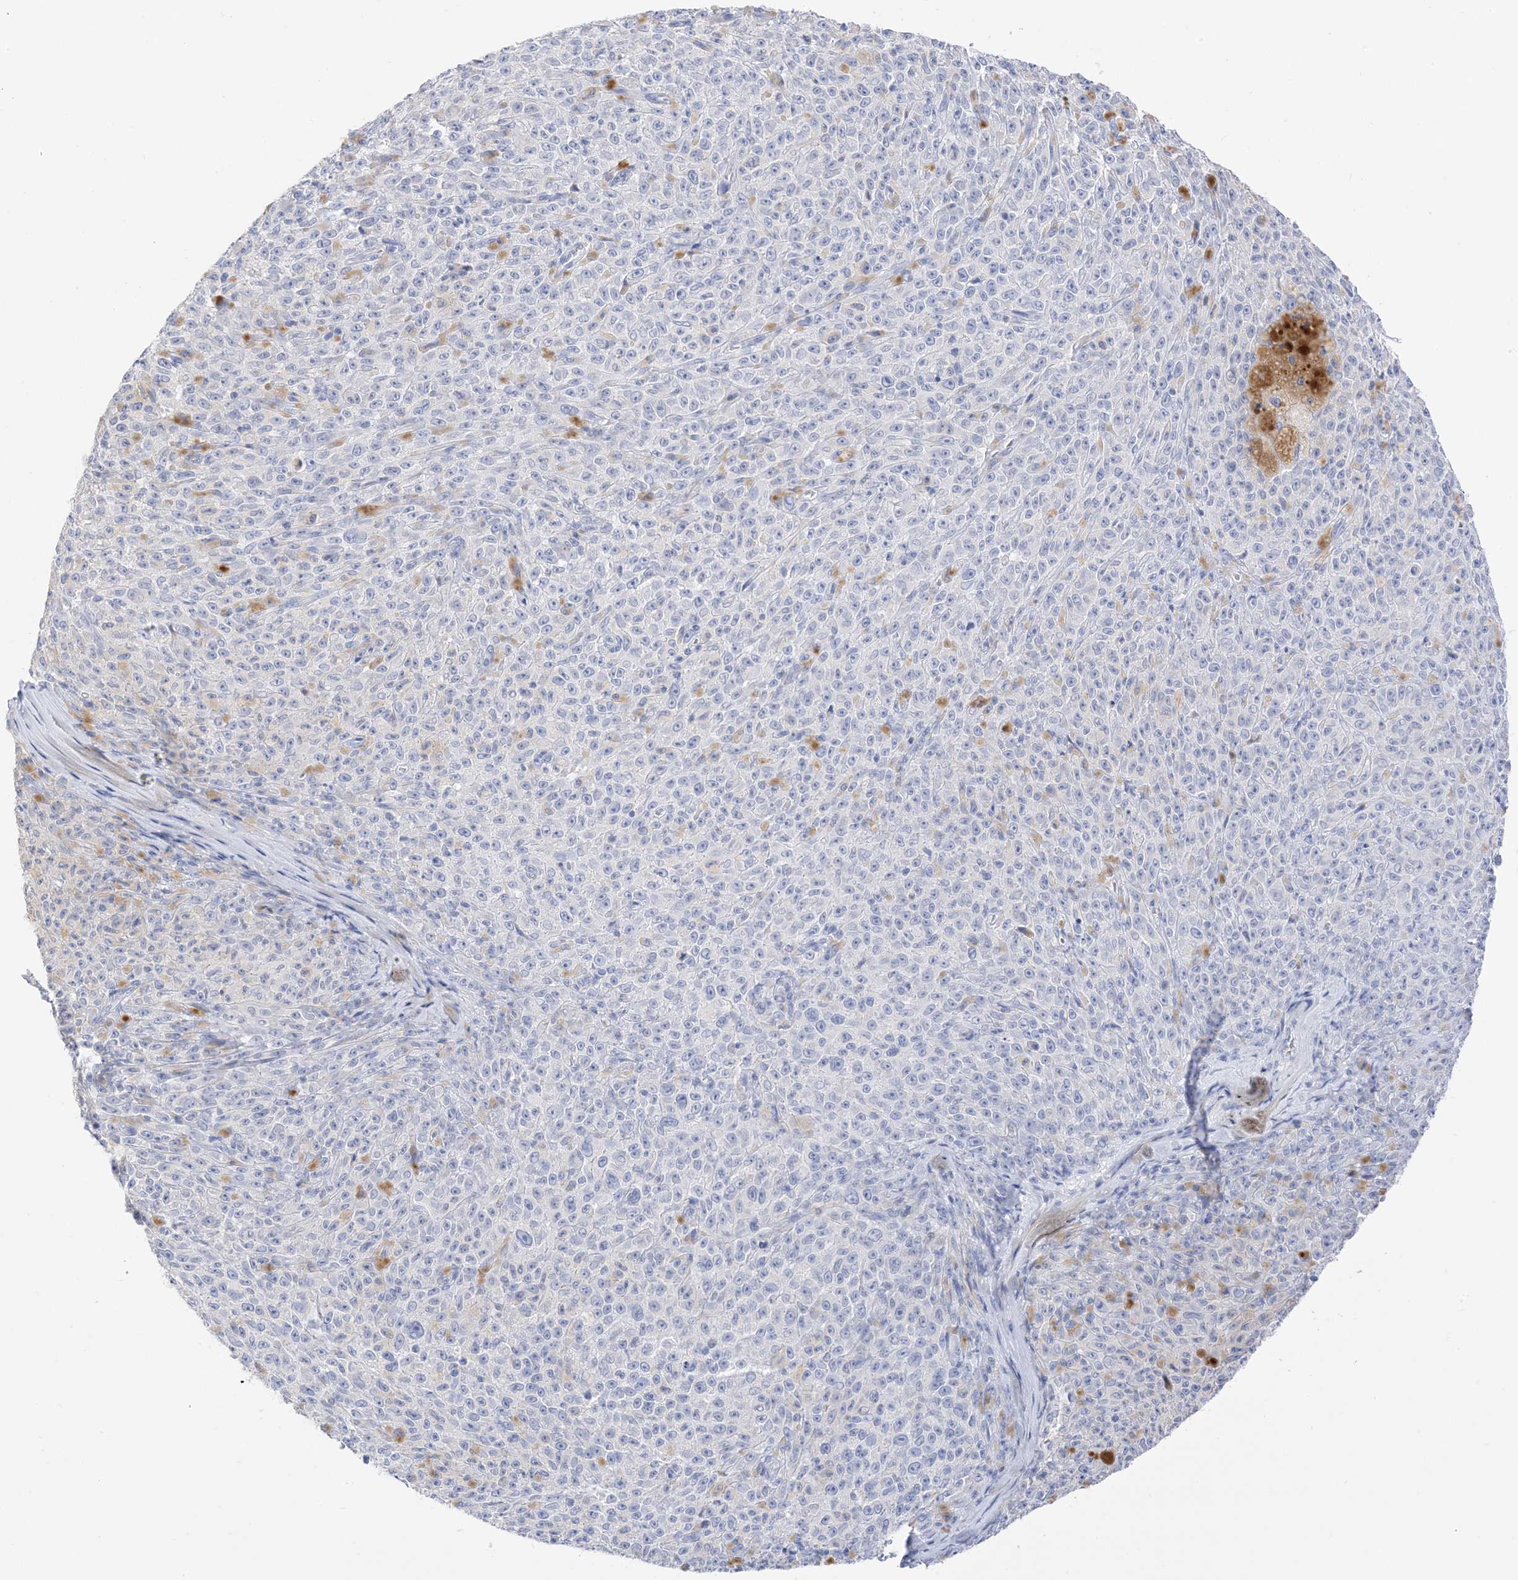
{"staining": {"intensity": "negative", "quantity": "none", "location": "none"}, "tissue": "melanoma", "cell_type": "Tumor cells", "image_type": "cancer", "snomed": [{"axis": "morphology", "description": "Malignant melanoma, NOS"}, {"axis": "topography", "description": "Skin"}], "caption": "A micrograph of human malignant melanoma is negative for staining in tumor cells.", "gene": "MUC17", "patient": {"sex": "female", "age": 82}}